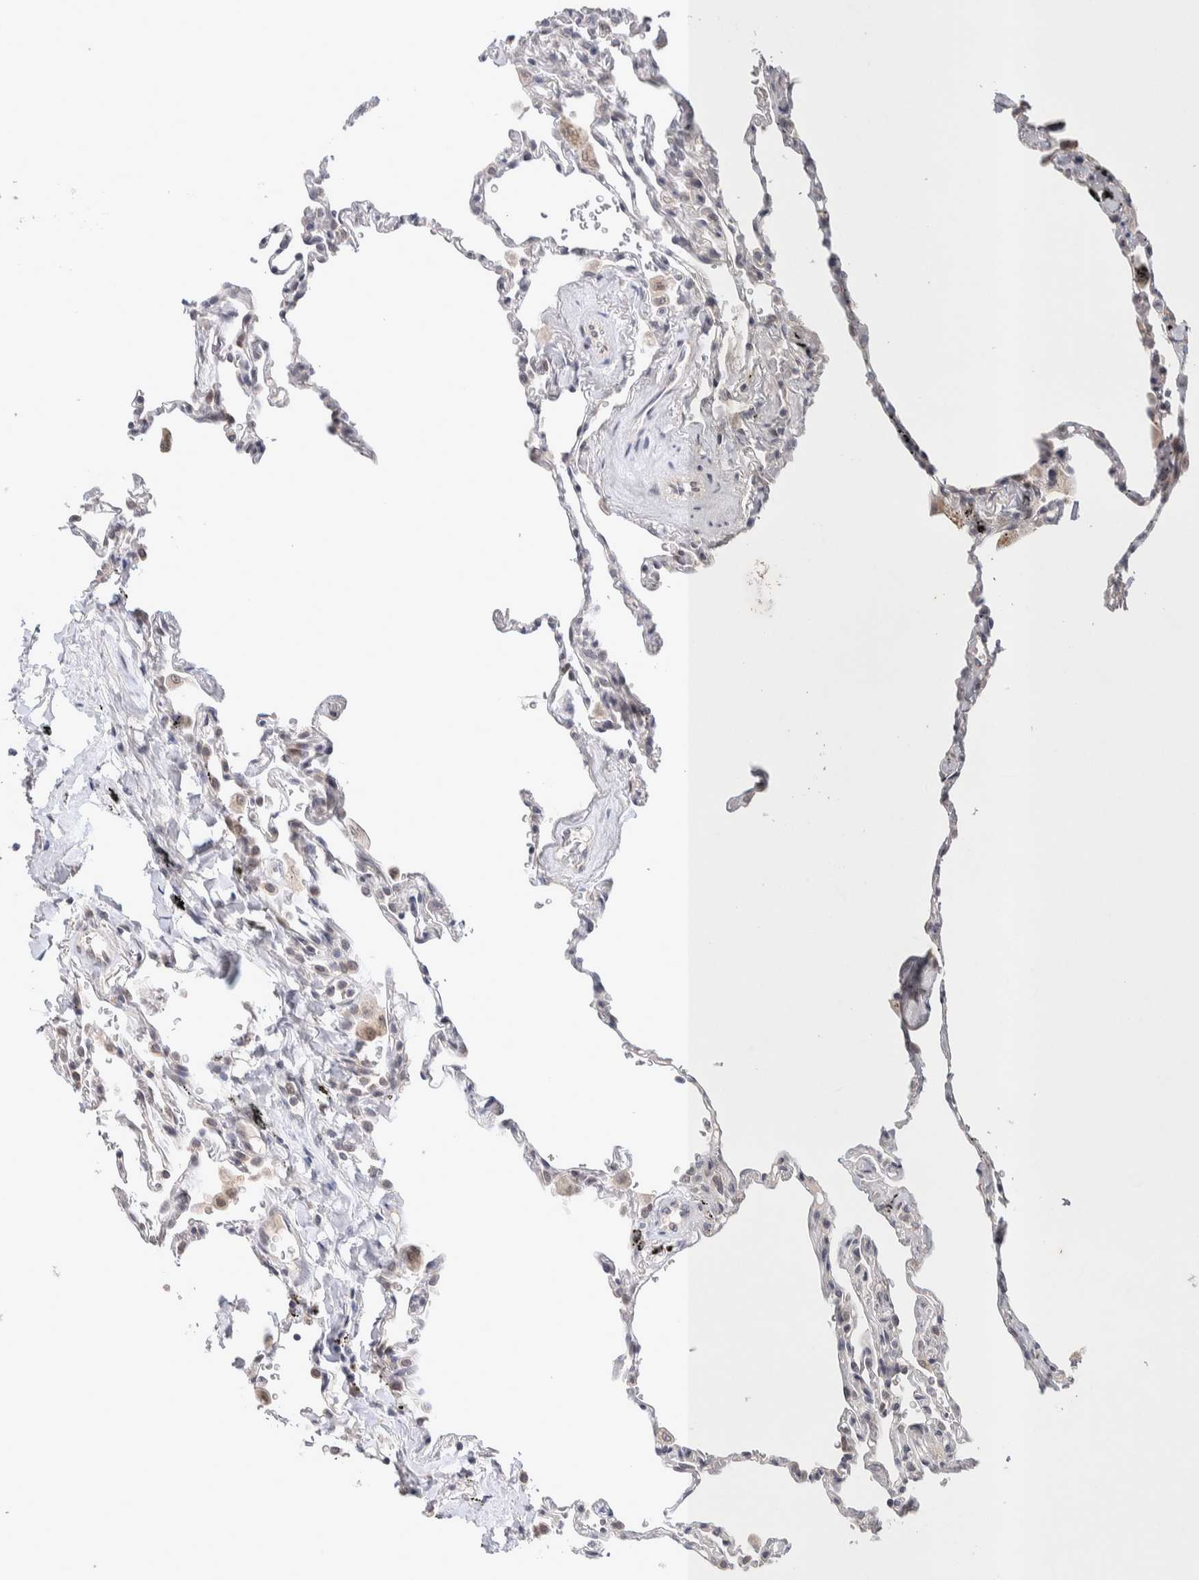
{"staining": {"intensity": "negative", "quantity": "none", "location": "none"}, "tissue": "lung", "cell_type": "Alveolar cells", "image_type": "normal", "snomed": [{"axis": "morphology", "description": "Normal tissue, NOS"}, {"axis": "topography", "description": "Lung"}], "caption": "A high-resolution micrograph shows immunohistochemistry (IHC) staining of unremarkable lung, which exhibits no significant positivity in alveolar cells. Nuclei are stained in blue.", "gene": "CRAT", "patient": {"sex": "male", "age": 59}}